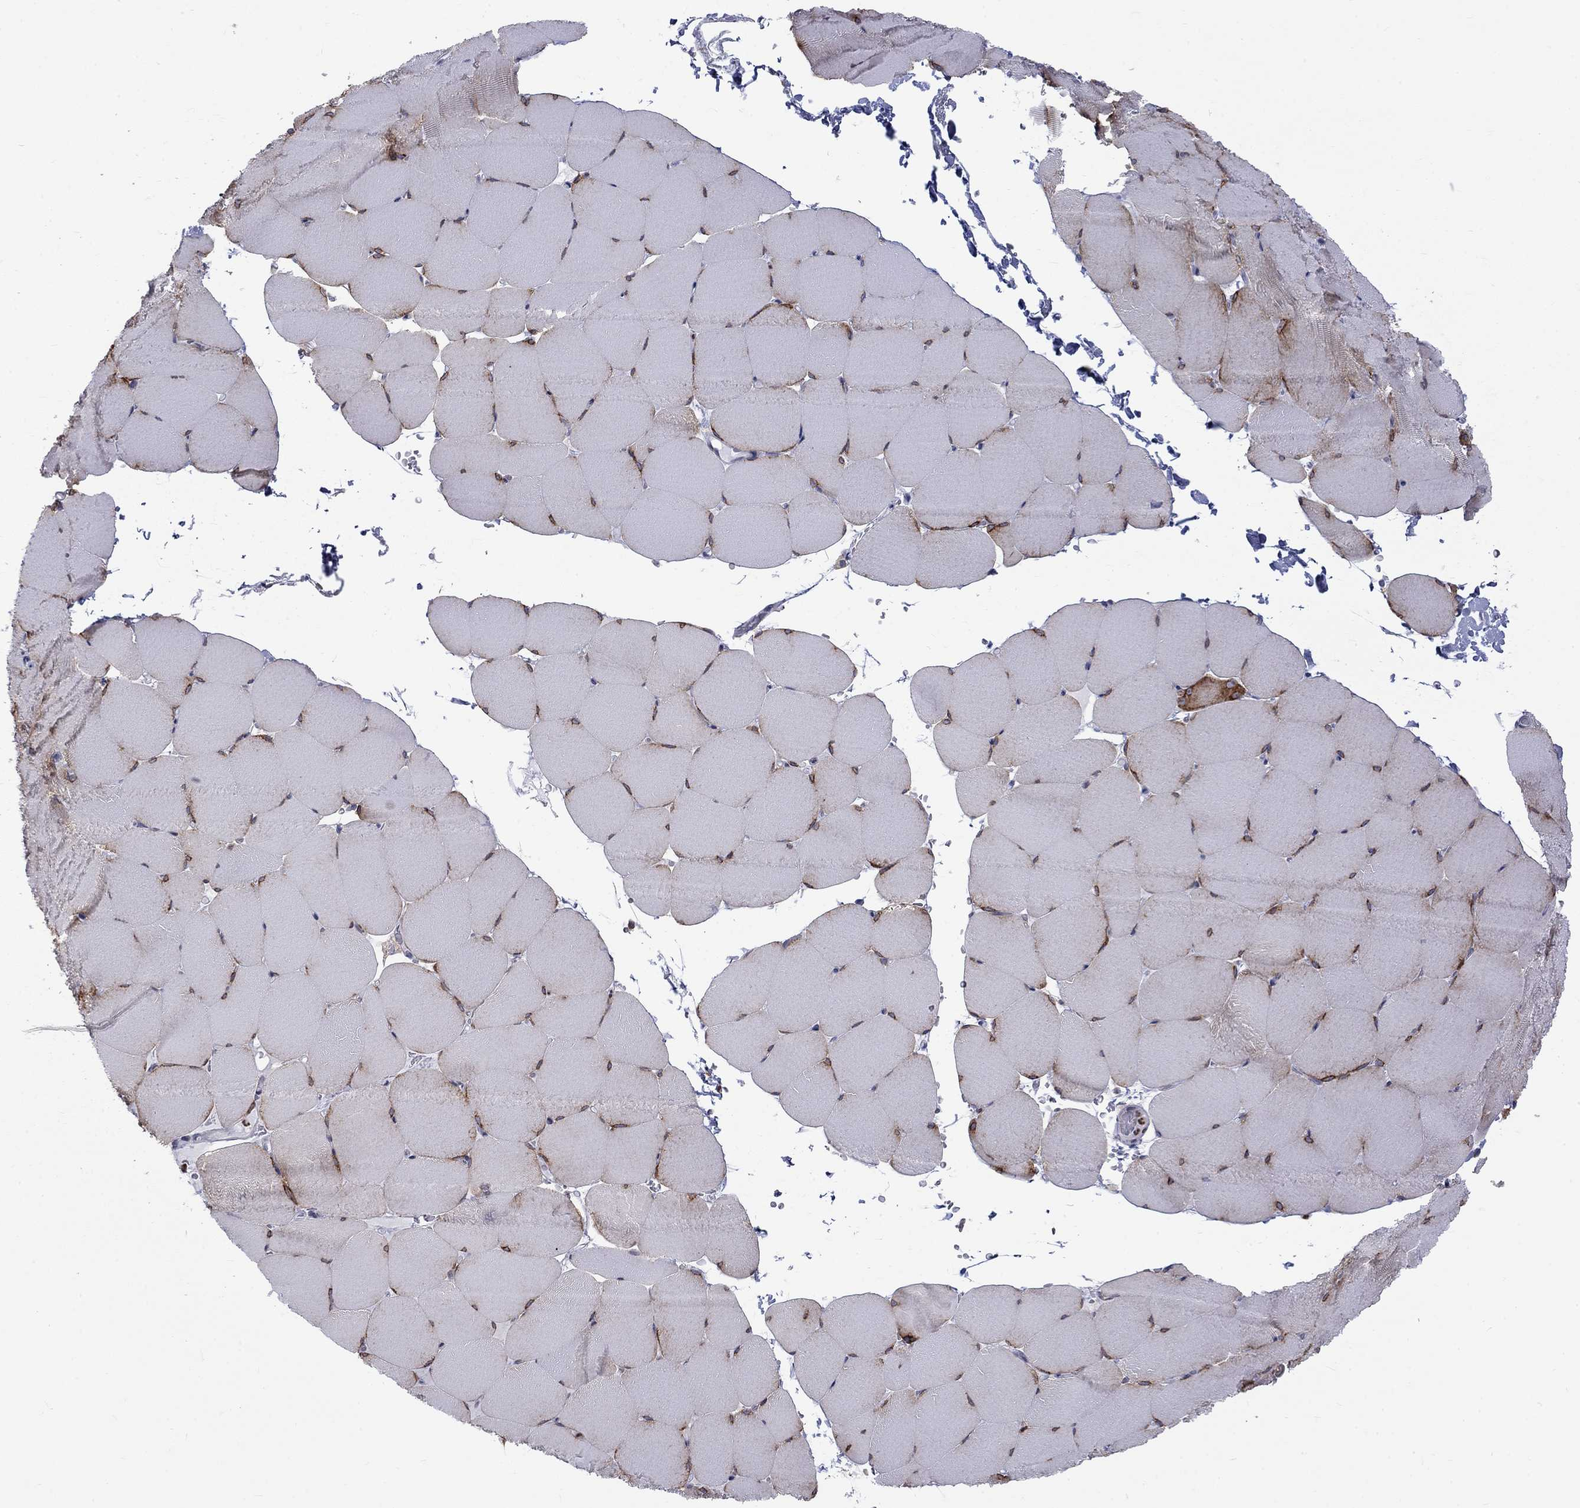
{"staining": {"intensity": "moderate", "quantity": "<25%", "location": "cytoplasmic/membranous"}, "tissue": "skeletal muscle", "cell_type": "Myocytes", "image_type": "normal", "snomed": [{"axis": "morphology", "description": "Normal tissue, NOS"}, {"axis": "topography", "description": "Skeletal muscle"}], "caption": "The histopathology image shows immunohistochemical staining of unremarkable skeletal muscle. There is moderate cytoplasmic/membranous positivity is identified in about <25% of myocytes.", "gene": "PABPC4", "patient": {"sex": "female", "age": 37}}